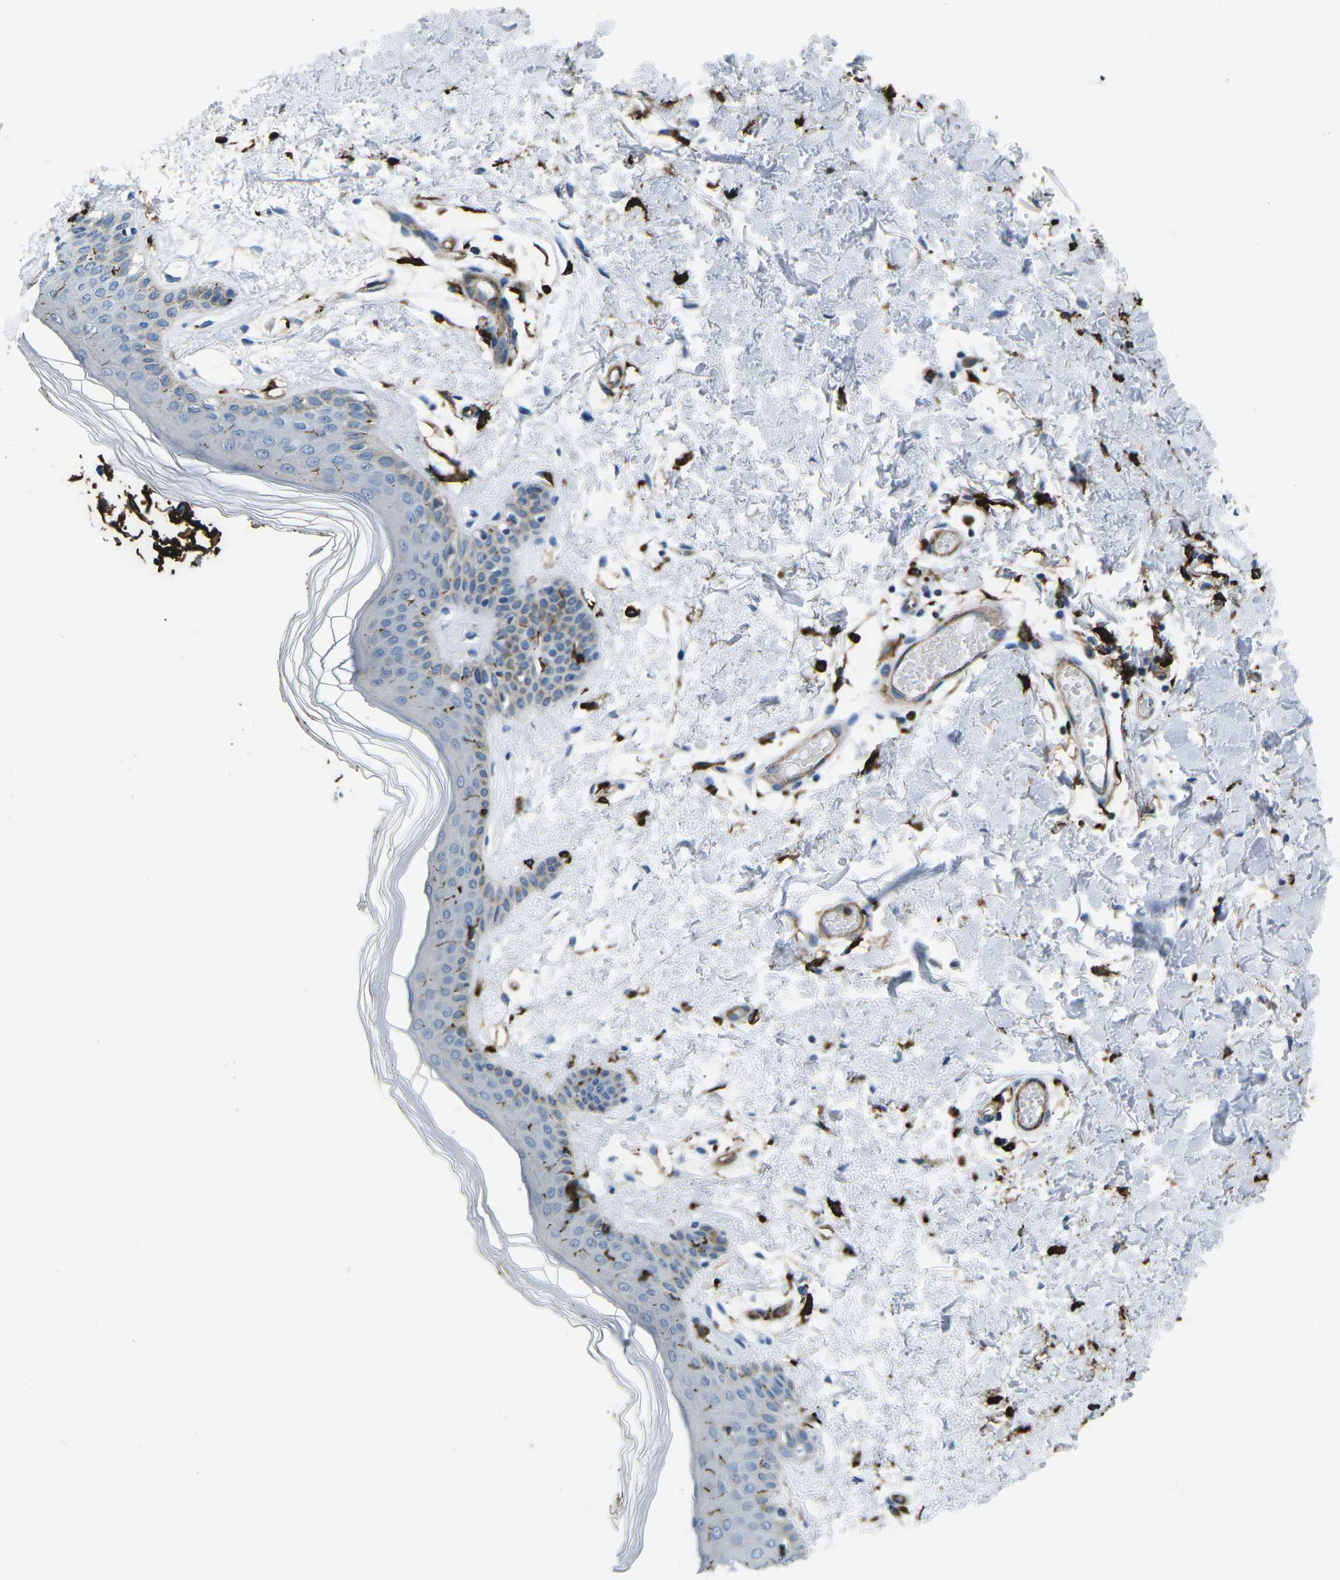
{"staining": {"intensity": "negative", "quantity": "none", "location": "none"}, "tissue": "skin", "cell_type": "Fibroblasts", "image_type": "normal", "snomed": [{"axis": "morphology", "description": "Normal tissue, NOS"}, {"axis": "topography", "description": "Skin"}], "caption": "A high-resolution image shows immunohistochemistry (IHC) staining of unremarkable skin, which shows no significant expression in fibroblasts.", "gene": "PTPN1", "patient": {"sex": "male", "age": 53}}